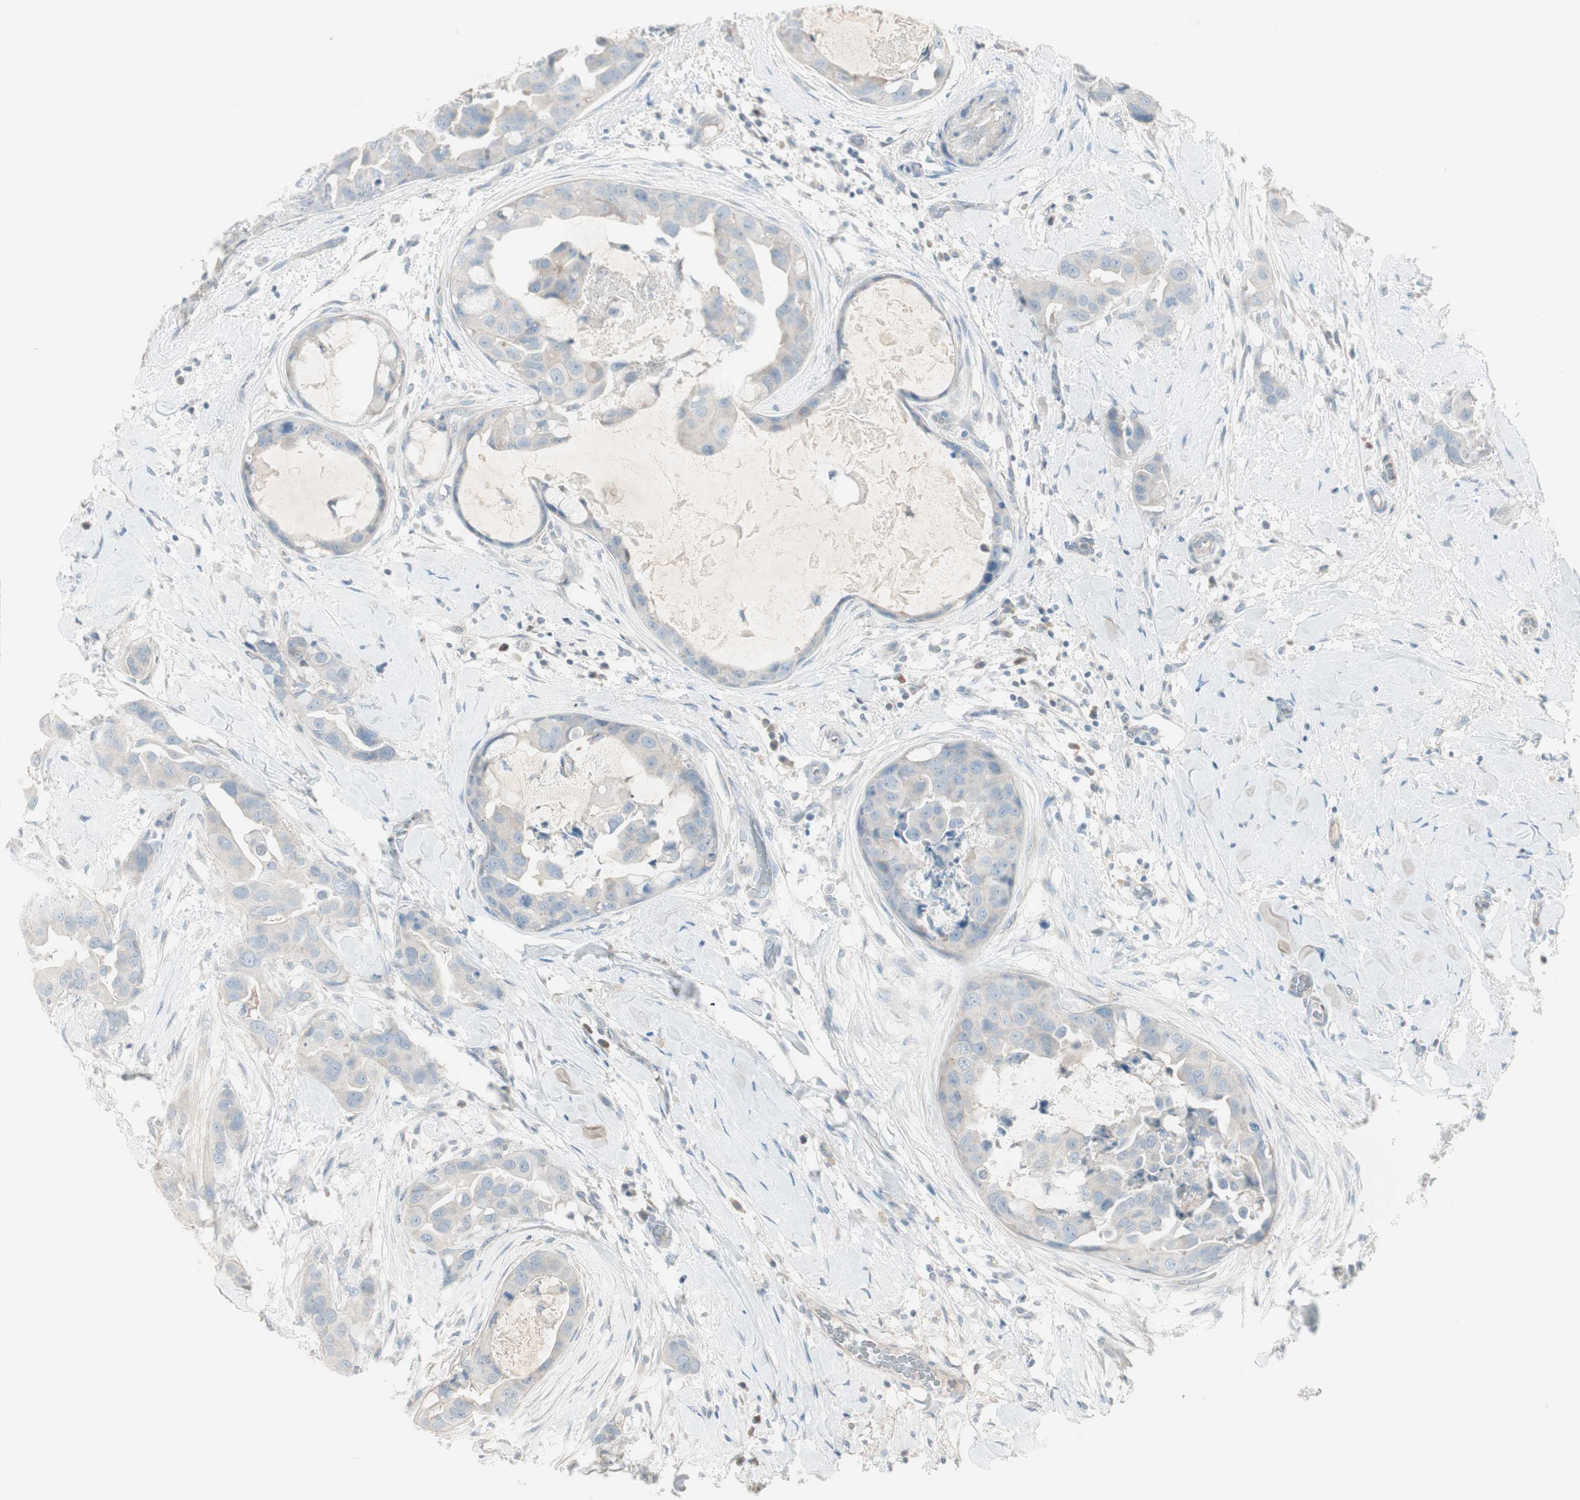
{"staining": {"intensity": "weak", "quantity": "25%-75%", "location": "cytoplasmic/membranous"}, "tissue": "breast cancer", "cell_type": "Tumor cells", "image_type": "cancer", "snomed": [{"axis": "morphology", "description": "Duct carcinoma"}, {"axis": "topography", "description": "Breast"}], "caption": "This micrograph shows IHC staining of breast intraductal carcinoma, with low weak cytoplasmic/membranous staining in approximately 25%-75% of tumor cells.", "gene": "ITLN2", "patient": {"sex": "female", "age": 40}}